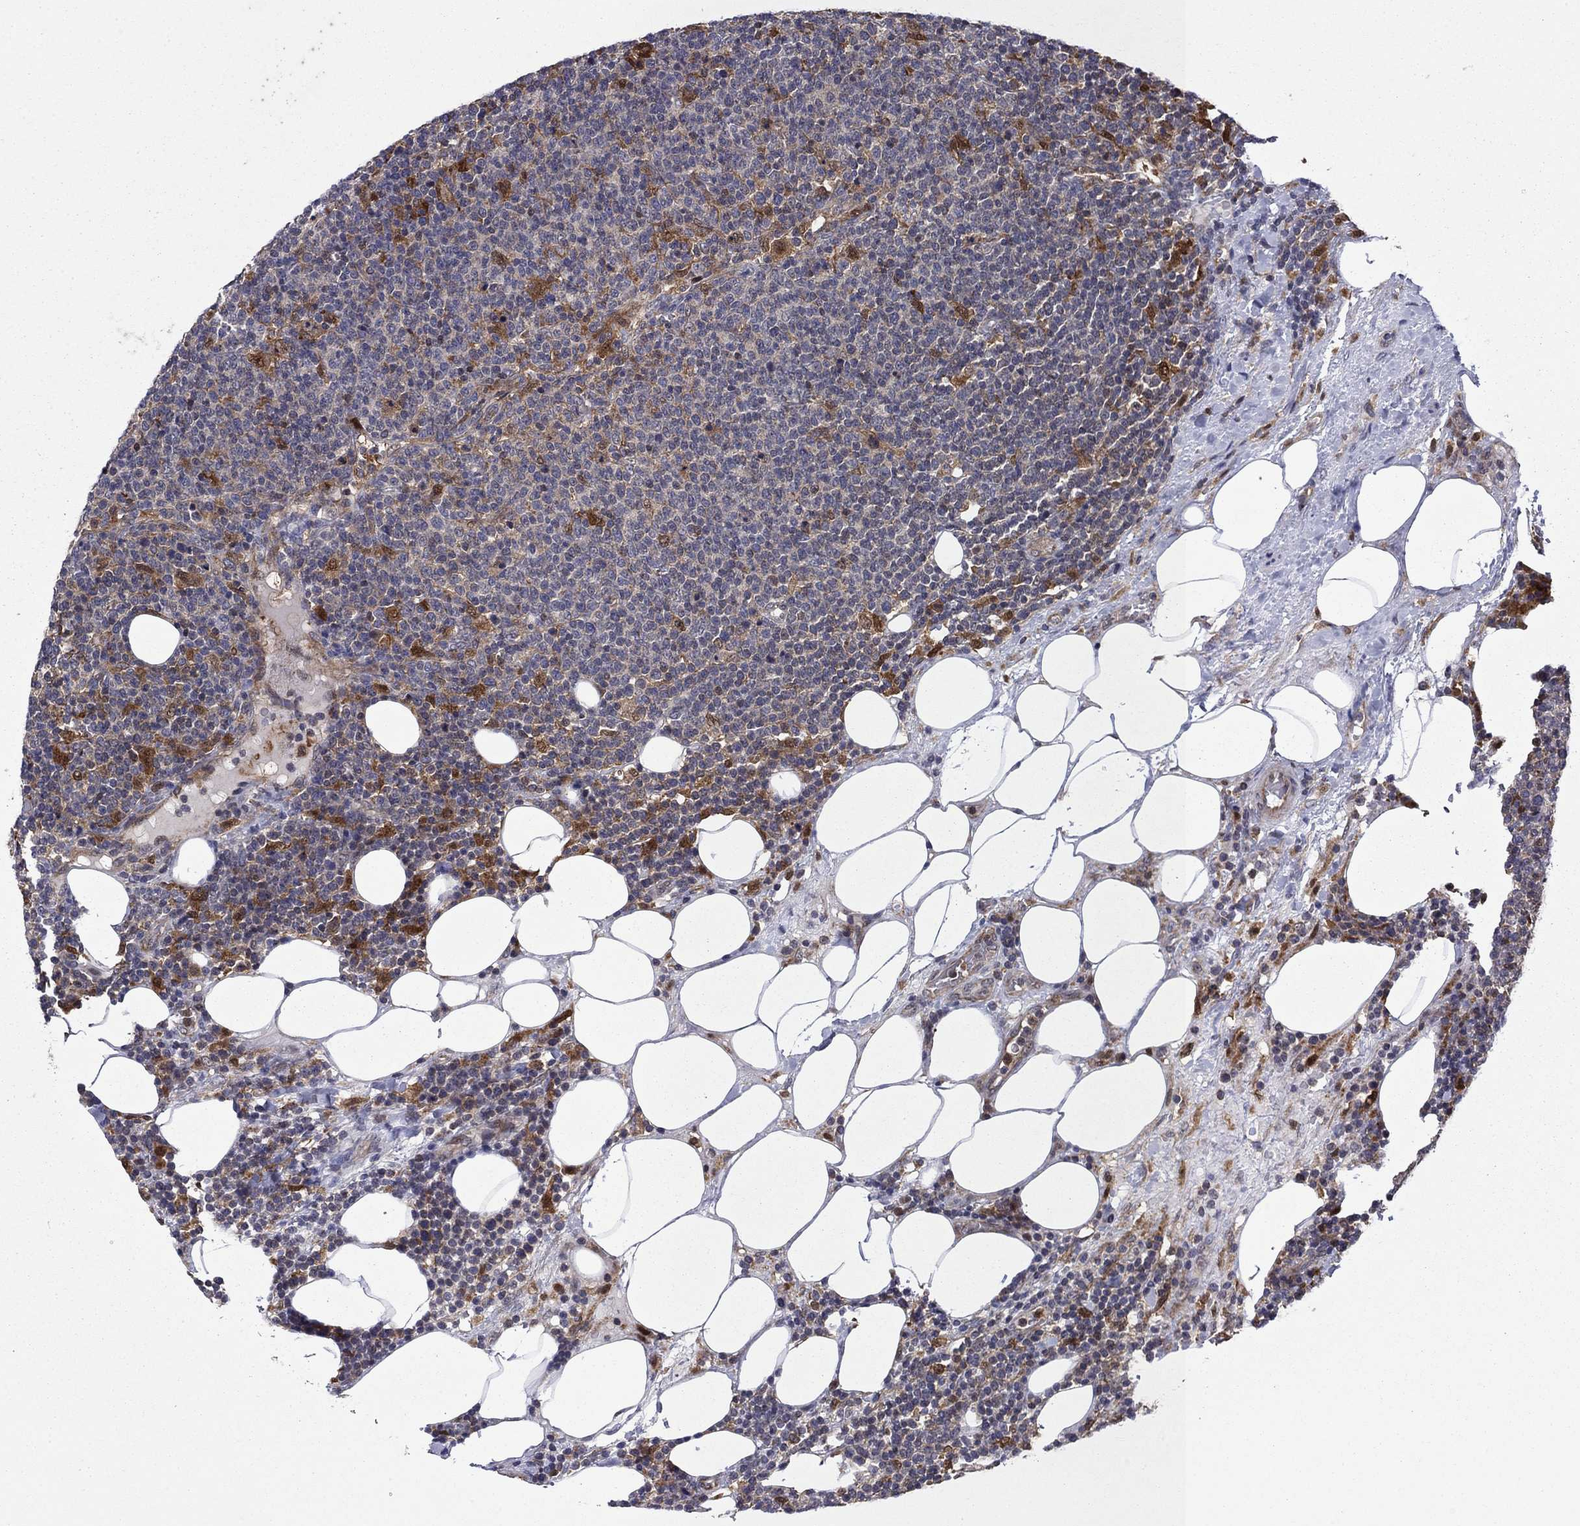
{"staining": {"intensity": "negative", "quantity": "none", "location": "none"}, "tissue": "lymphoma", "cell_type": "Tumor cells", "image_type": "cancer", "snomed": [{"axis": "morphology", "description": "Malignant lymphoma, non-Hodgkin's type, High grade"}, {"axis": "topography", "description": "Lymph node"}], "caption": "There is no significant expression in tumor cells of high-grade malignant lymphoma, non-Hodgkin's type.", "gene": "TPMT", "patient": {"sex": "male", "age": 61}}